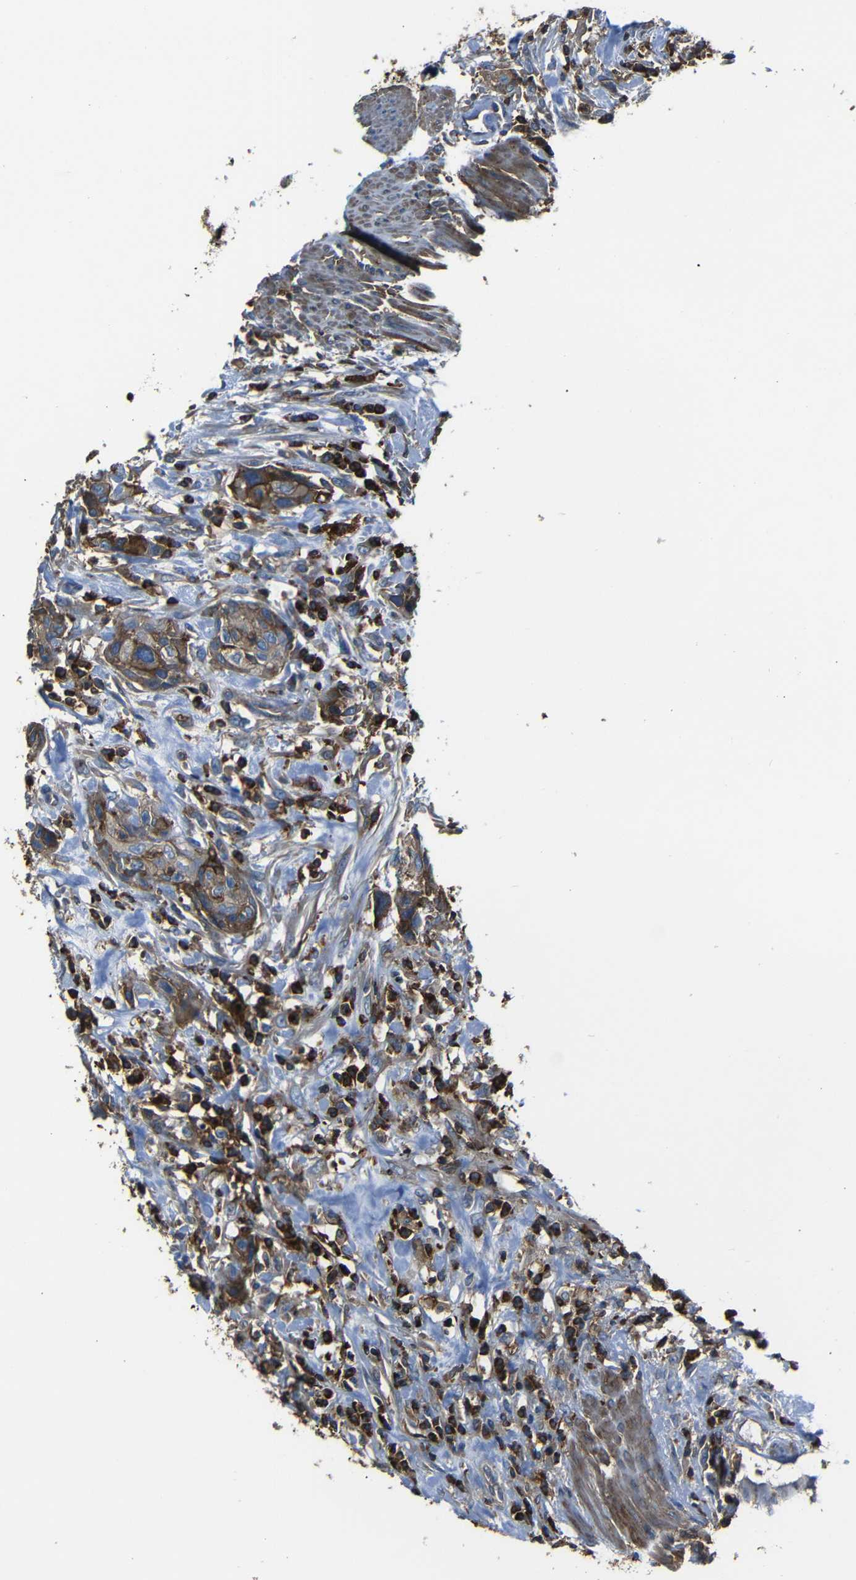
{"staining": {"intensity": "moderate", "quantity": ">75%", "location": "cytoplasmic/membranous"}, "tissue": "urothelial cancer", "cell_type": "Tumor cells", "image_type": "cancer", "snomed": [{"axis": "morphology", "description": "Urothelial carcinoma, High grade"}, {"axis": "topography", "description": "Urinary bladder"}], "caption": "Immunohistochemical staining of human urothelial cancer exhibits moderate cytoplasmic/membranous protein expression in approximately >75% of tumor cells.", "gene": "ADGRE5", "patient": {"sex": "male", "age": 35}}